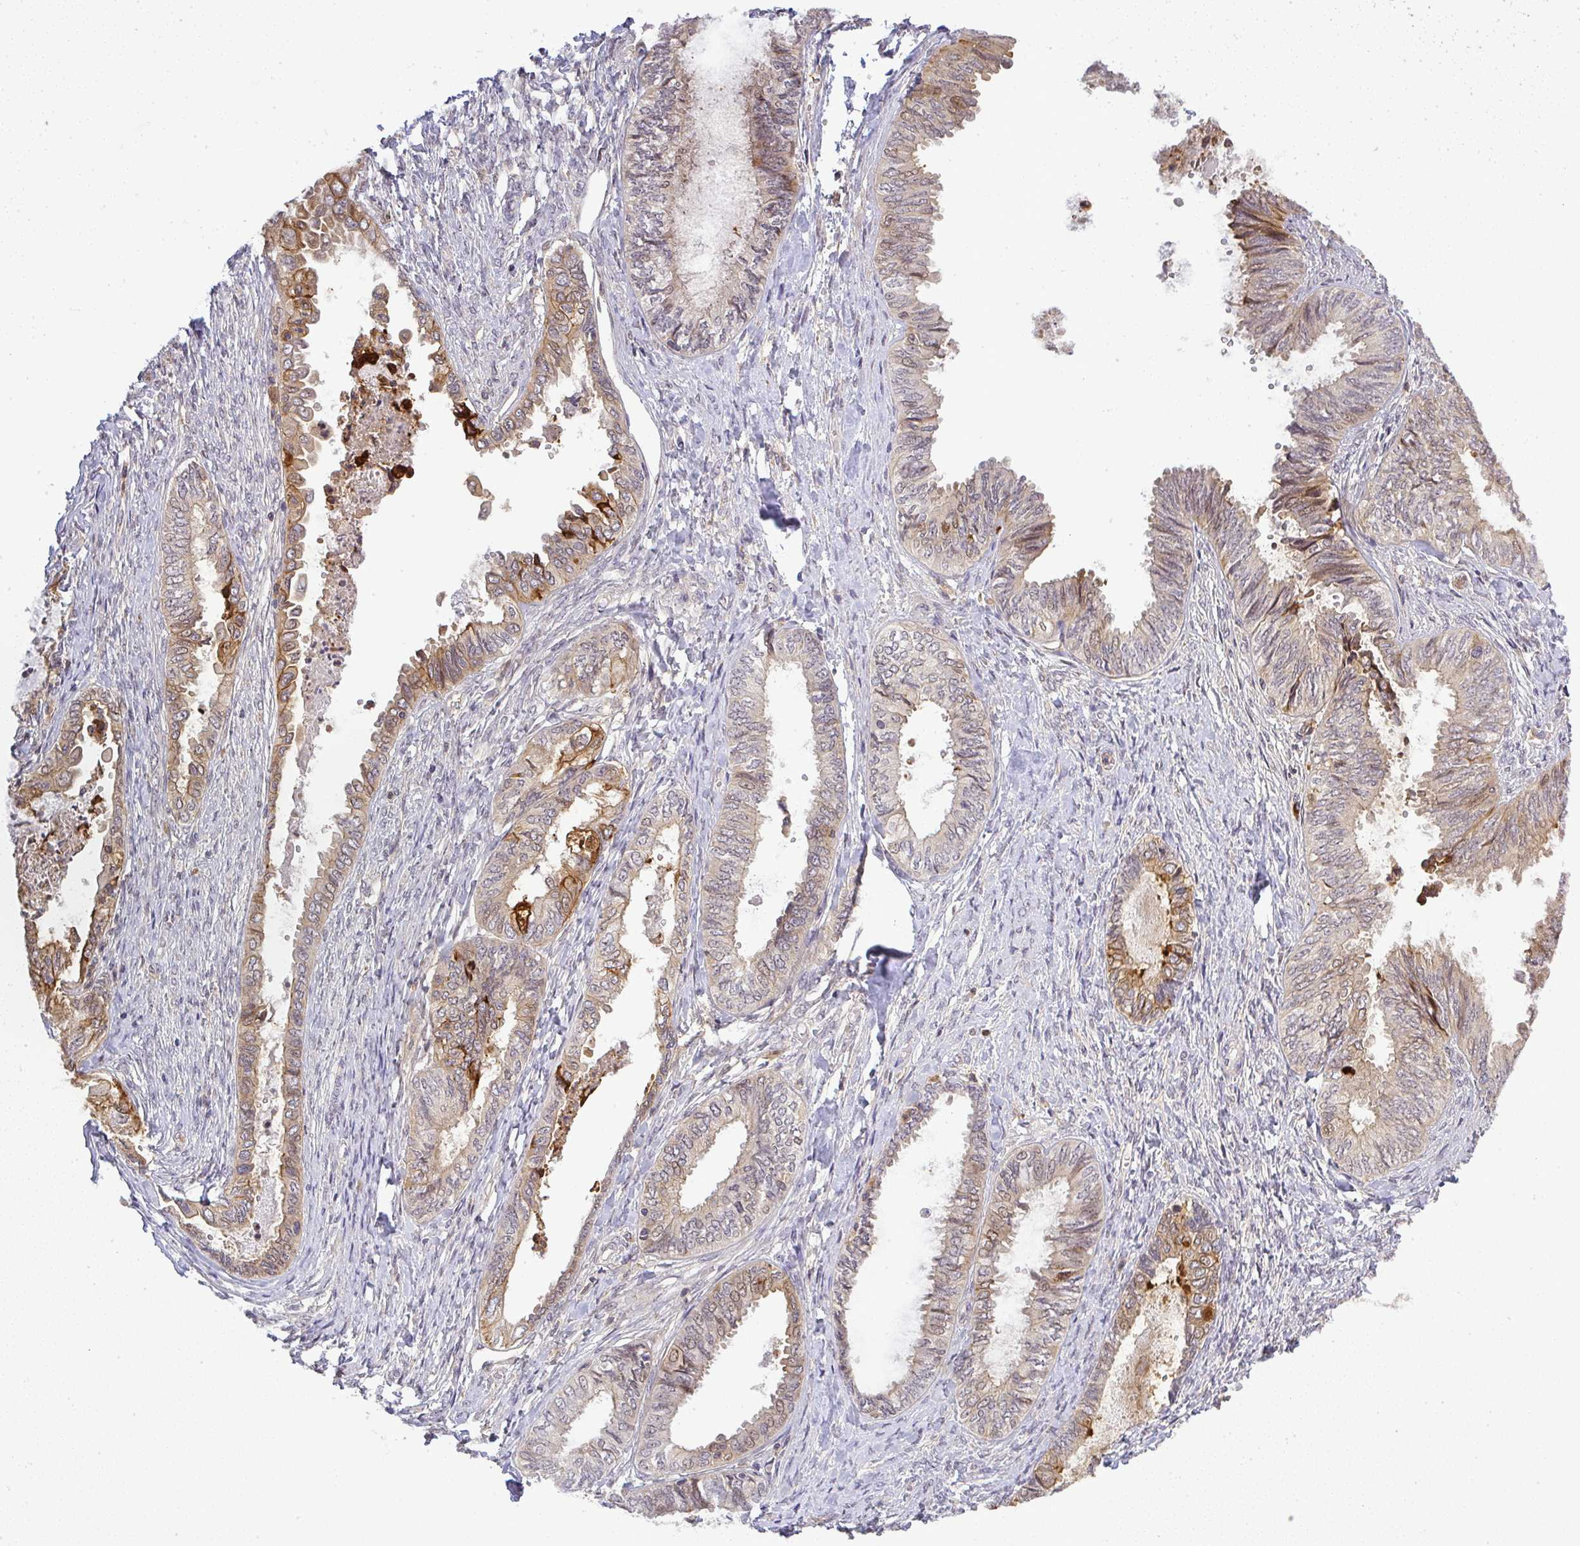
{"staining": {"intensity": "moderate", "quantity": ">75%", "location": "cytoplasmic/membranous"}, "tissue": "ovarian cancer", "cell_type": "Tumor cells", "image_type": "cancer", "snomed": [{"axis": "morphology", "description": "Carcinoma, endometroid"}, {"axis": "topography", "description": "Ovary"}], "caption": "Immunohistochemical staining of ovarian cancer shows medium levels of moderate cytoplasmic/membranous protein expression in approximately >75% of tumor cells. (Stains: DAB in brown, nuclei in blue, Microscopy: brightfield microscopy at high magnification).", "gene": "FAM153A", "patient": {"sex": "female", "age": 70}}